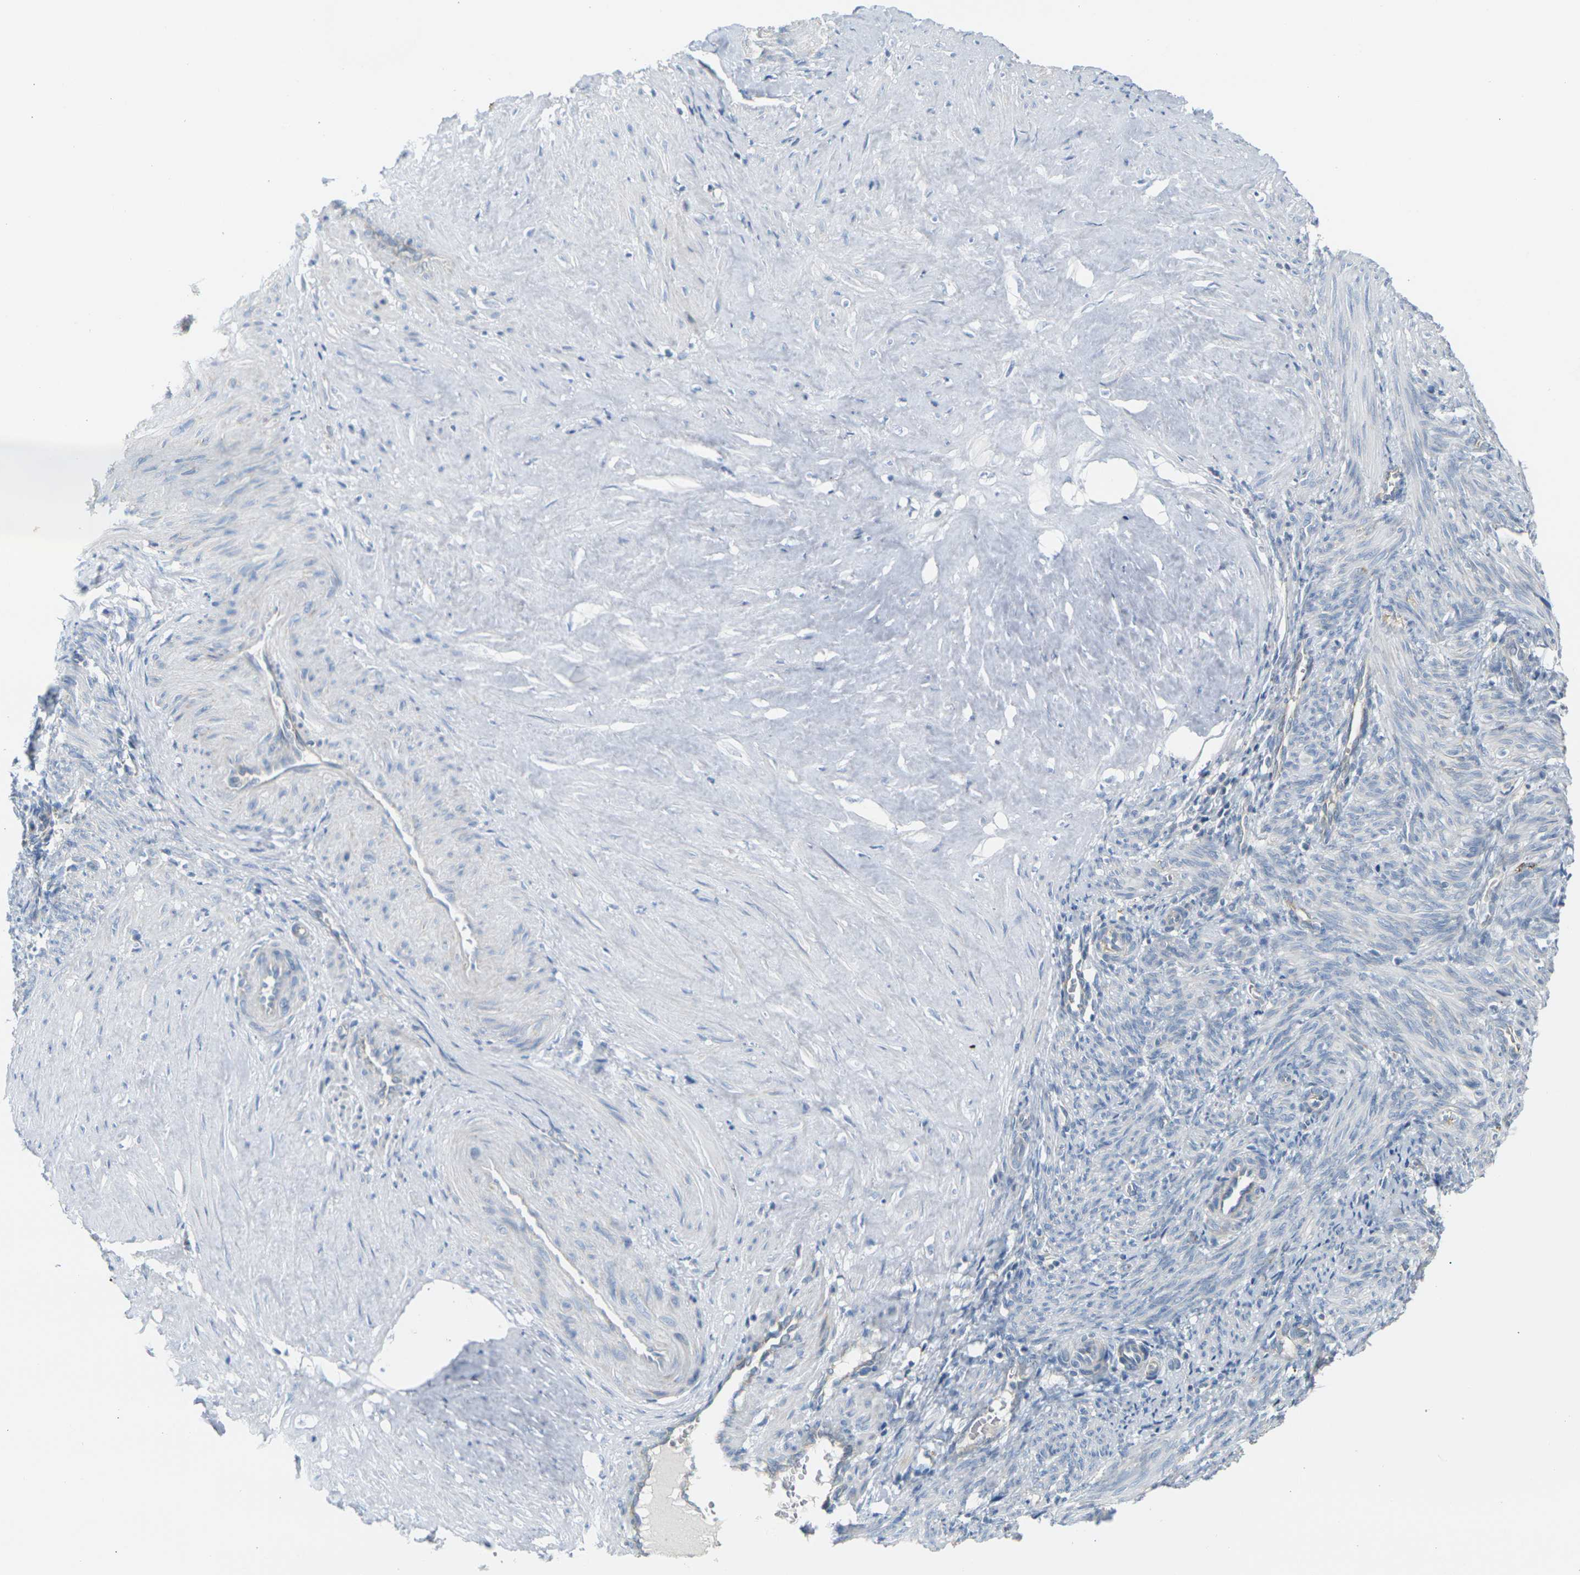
{"staining": {"intensity": "negative", "quantity": "none", "location": "none"}, "tissue": "smooth muscle", "cell_type": "Smooth muscle cells", "image_type": "normal", "snomed": [{"axis": "morphology", "description": "Normal tissue, NOS"}, {"axis": "topography", "description": "Endometrium"}], "caption": "Smooth muscle cells are negative for protein expression in benign human smooth muscle. Nuclei are stained in blue.", "gene": "PARD6B", "patient": {"sex": "female", "age": 33}}